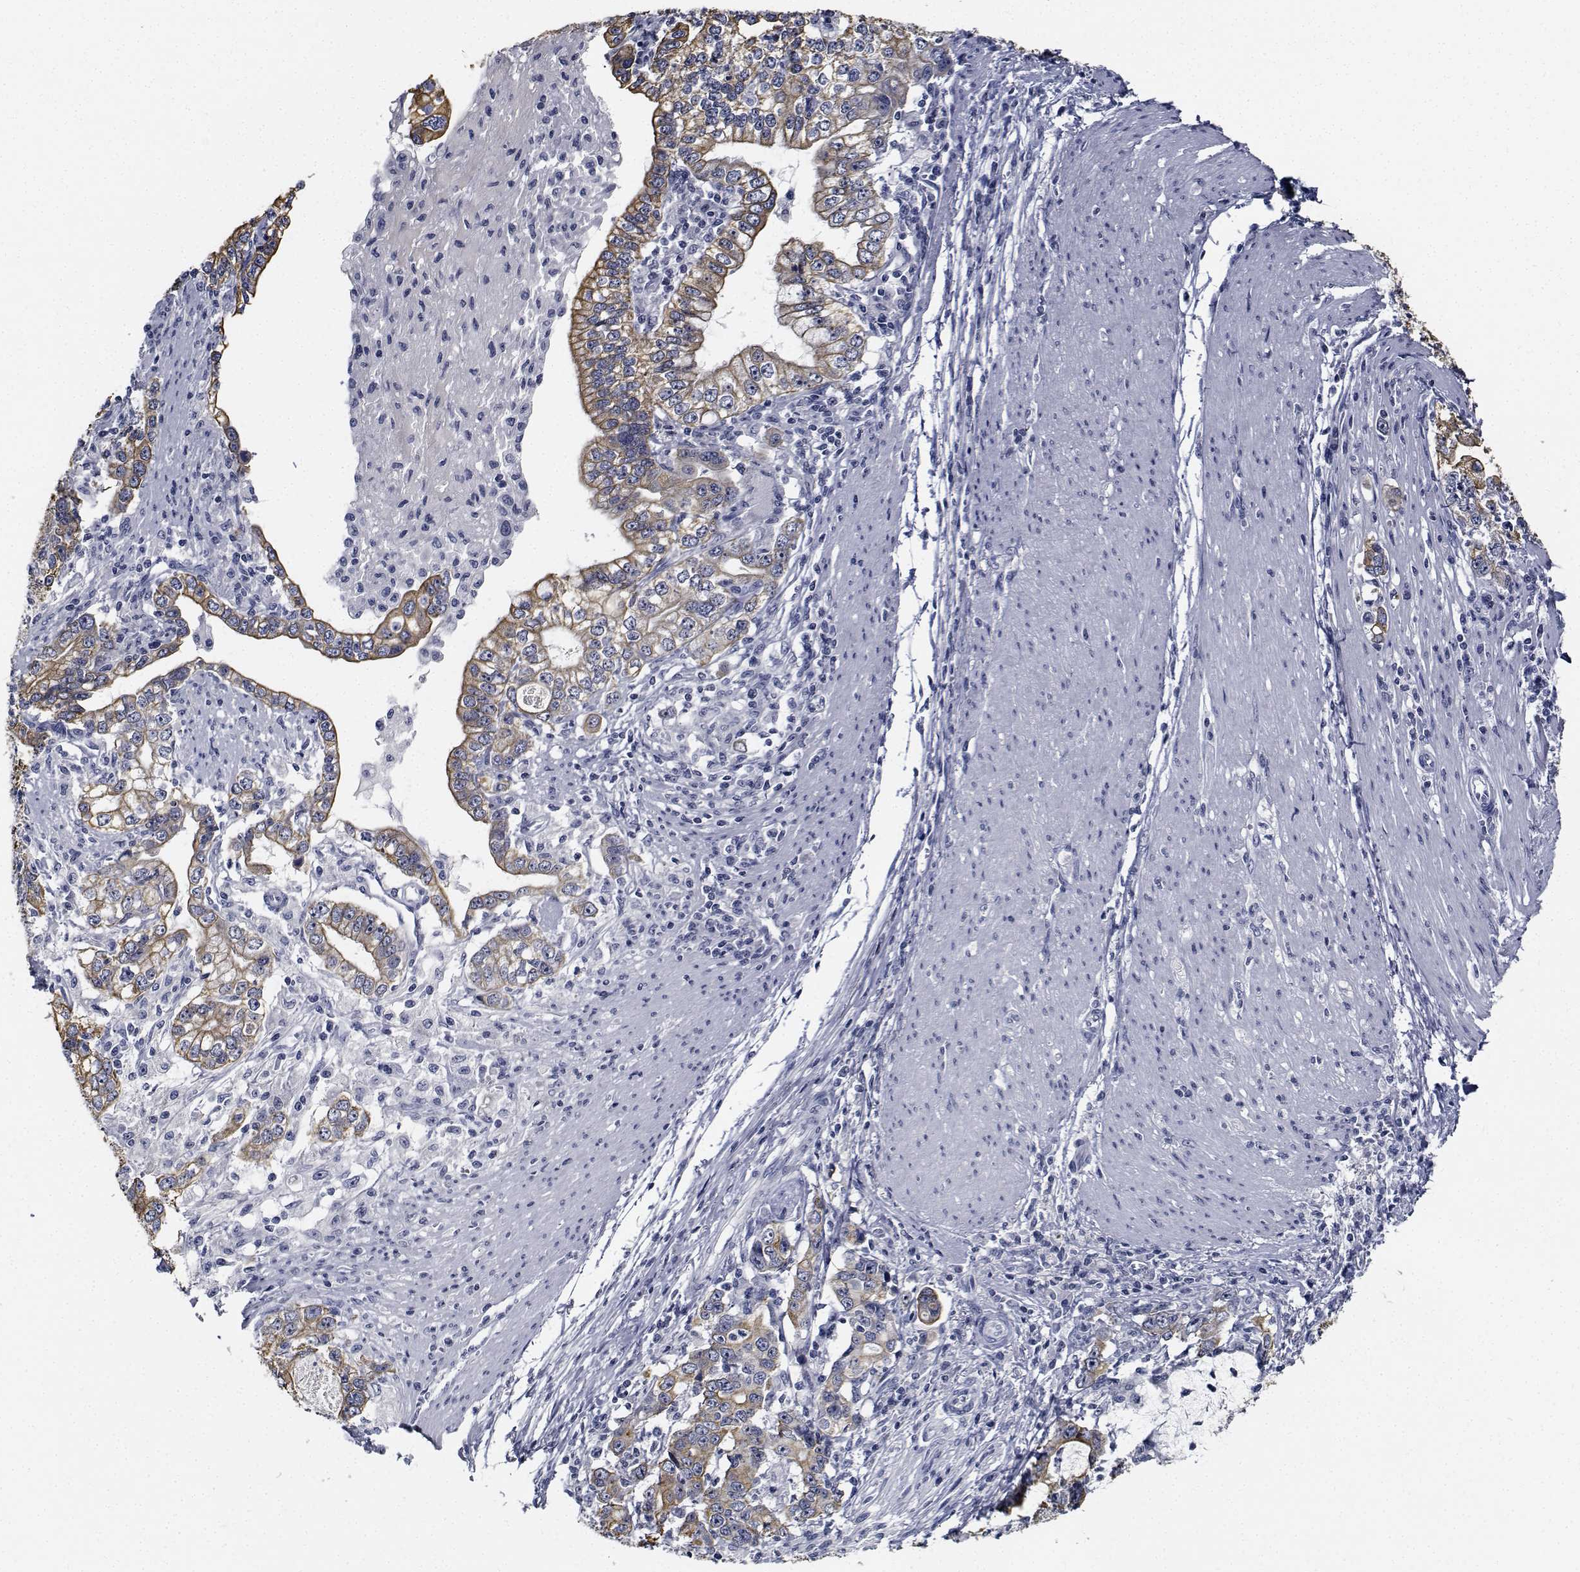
{"staining": {"intensity": "weak", "quantity": ">75%", "location": "cytoplasmic/membranous"}, "tissue": "stomach cancer", "cell_type": "Tumor cells", "image_type": "cancer", "snomed": [{"axis": "morphology", "description": "Adenocarcinoma, NOS"}, {"axis": "topography", "description": "Stomach, lower"}], "caption": "Weak cytoplasmic/membranous protein expression is seen in about >75% of tumor cells in stomach adenocarcinoma.", "gene": "NVL", "patient": {"sex": "female", "age": 72}}